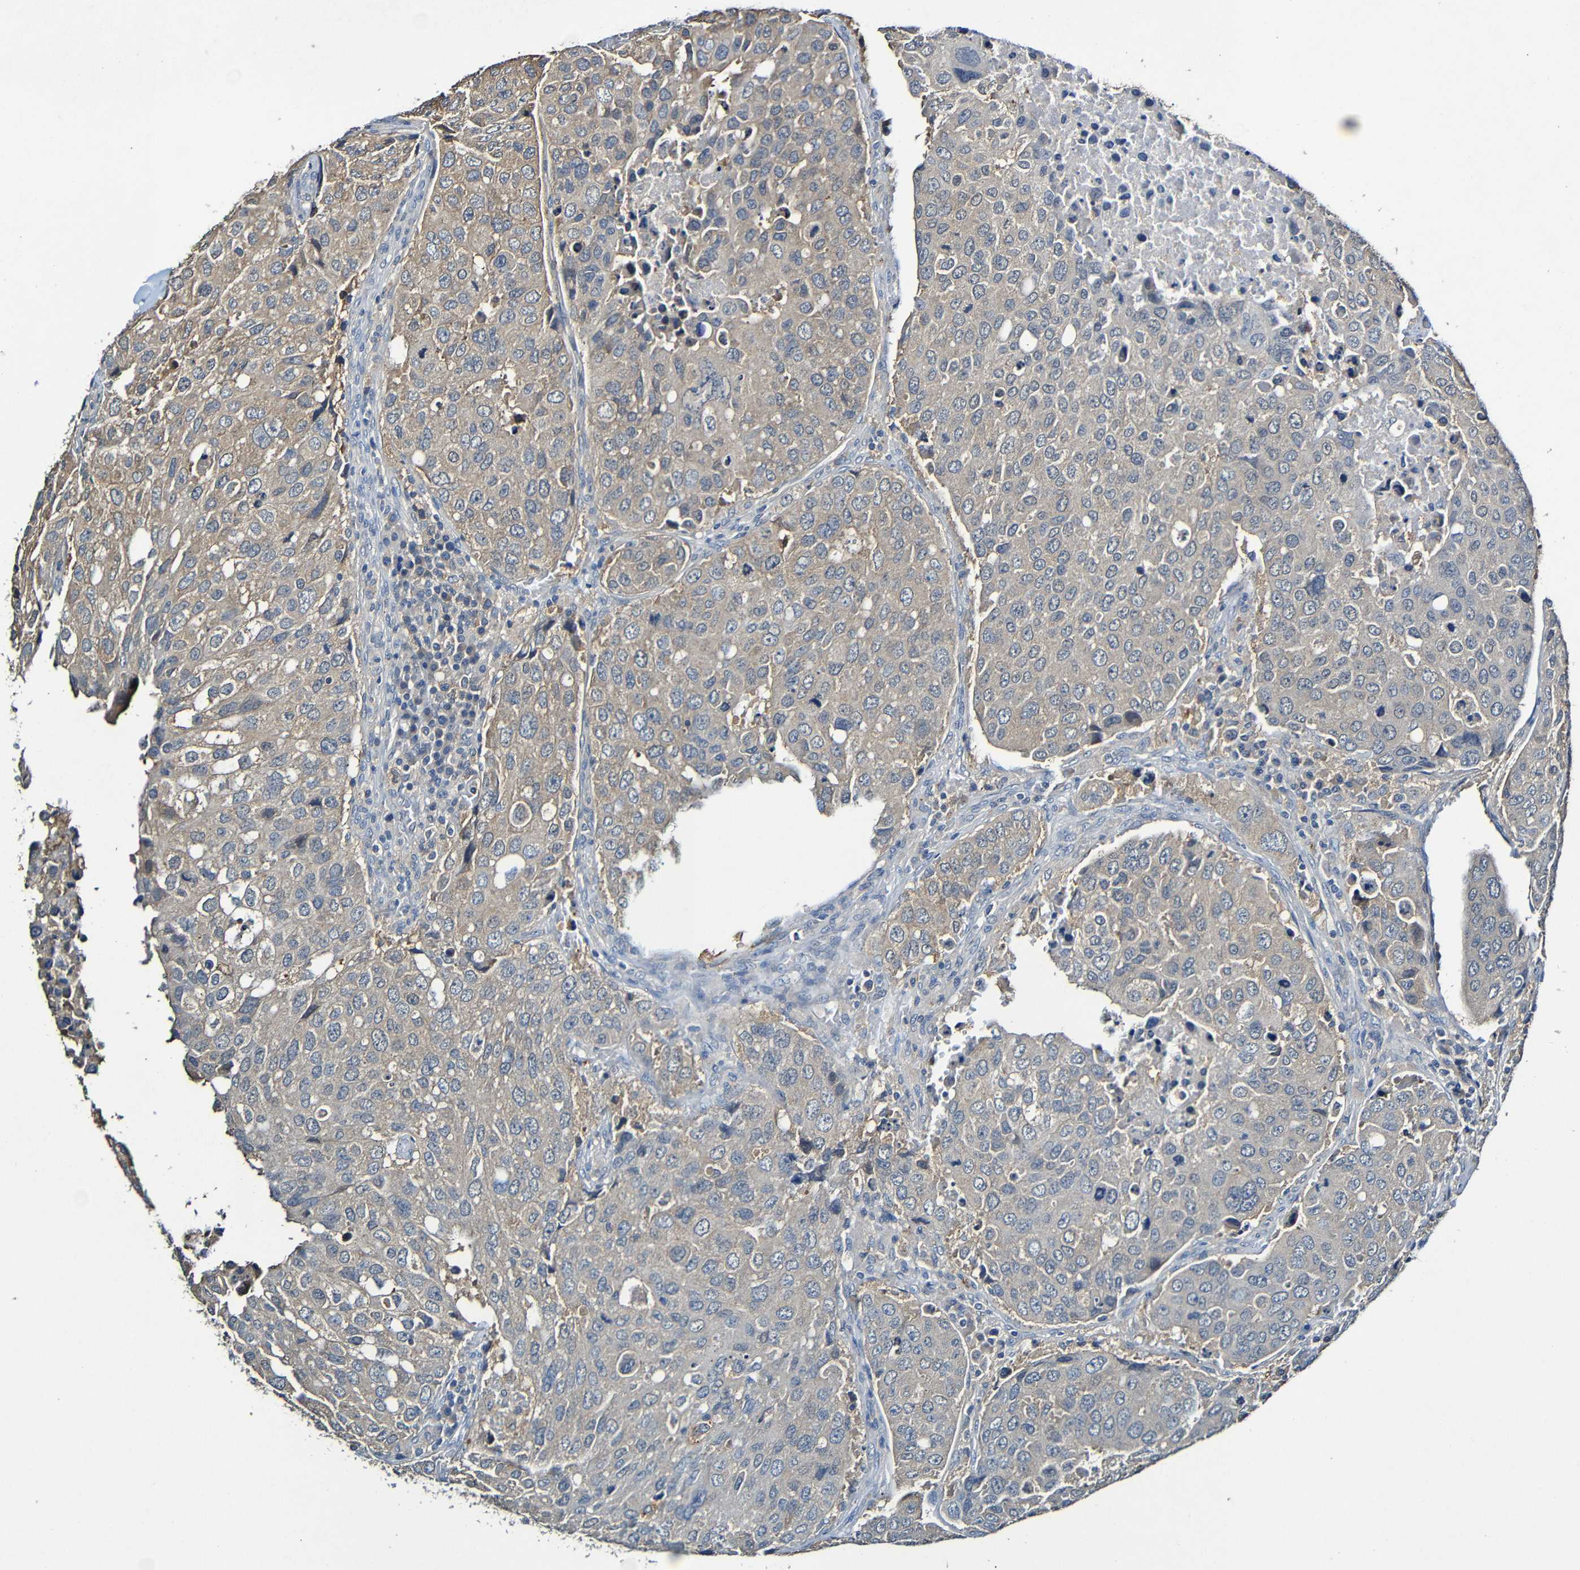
{"staining": {"intensity": "weak", "quantity": "<25%", "location": "cytoplasmic/membranous"}, "tissue": "urothelial cancer", "cell_type": "Tumor cells", "image_type": "cancer", "snomed": [{"axis": "morphology", "description": "Urothelial carcinoma, High grade"}, {"axis": "topography", "description": "Lymph node"}, {"axis": "topography", "description": "Urinary bladder"}], "caption": "Tumor cells show no significant protein staining in urothelial cancer.", "gene": "LRRC70", "patient": {"sex": "male", "age": 51}}